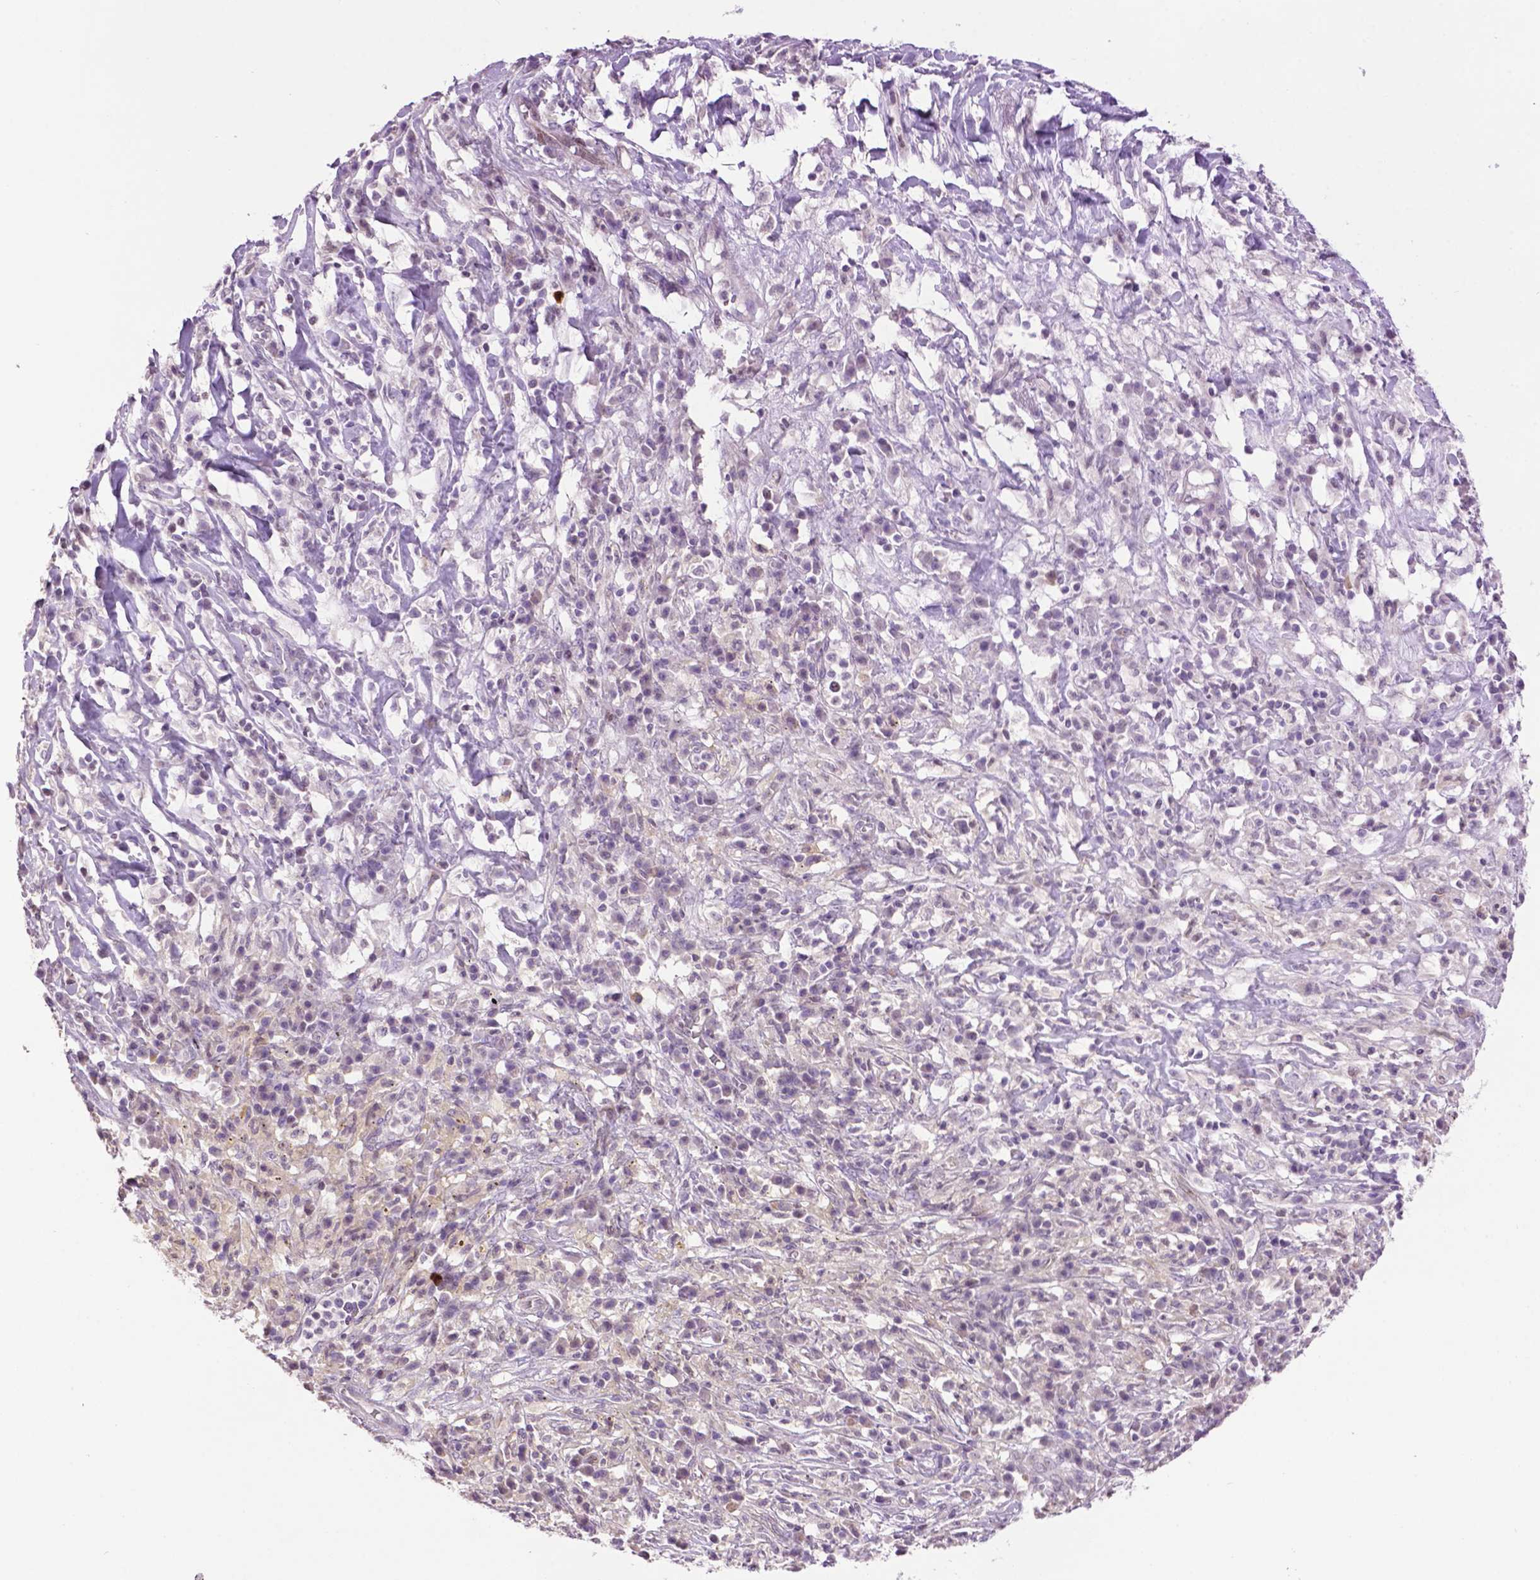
{"staining": {"intensity": "negative", "quantity": "none", "location": "none"}, "tissue": "melanoma", "cell_type": "Tumor cells", "image_type": "cancer", "snomed": [{"axis": "morphology", "description": "Malignant melanoma, NOS"}, {"axis": "topography", "description": "Skin"}], "caption": "Micrograph shows no significant protein positivity in tumor cells of malignant melanoma.", "gene": "TH", "patient": {"sex": "female", "age": 91}}